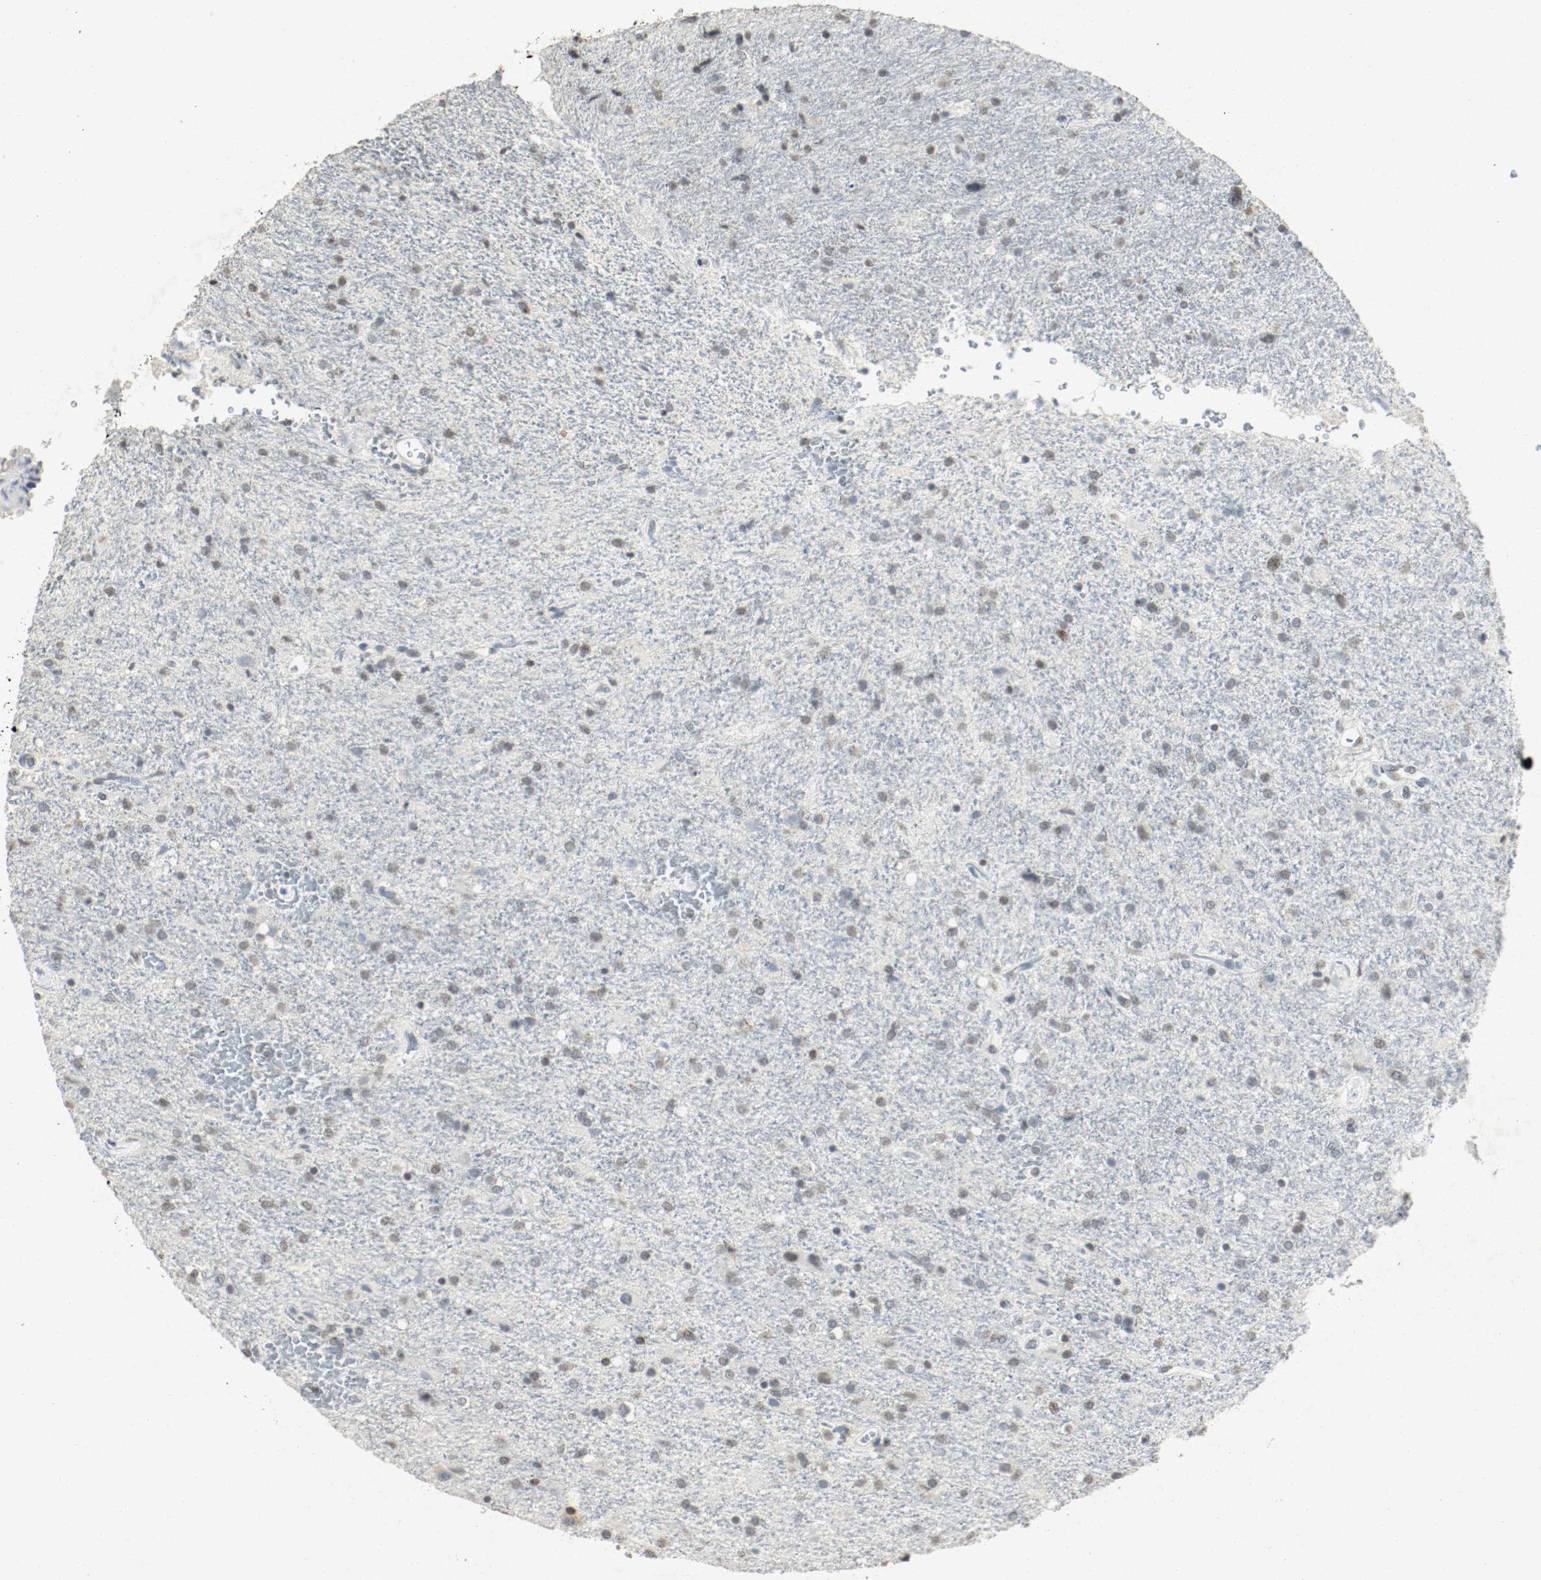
{"staining": {"intensity": "weak", "quantity": "25%-75%", "location": "nuclear"}, "tissue": "glioma", "cell_type": "Tumor cells", "image_type": "cancer", "snomed": [{"axis": "morphology", "description": "Normal tissue, NOS"}, {"axis": "morphology", "description": "Glioma, malignant, High grade"}, {"axis": "topography", "description": "Cerebral cortex"}], "caption": "The immunohistochemical stain shows weak nuclear positivity in tumor cells of malignant glioma (high-grade) tissue.", "gene": "DNMT1", "patient": {"sex": "male", "age": 56}}